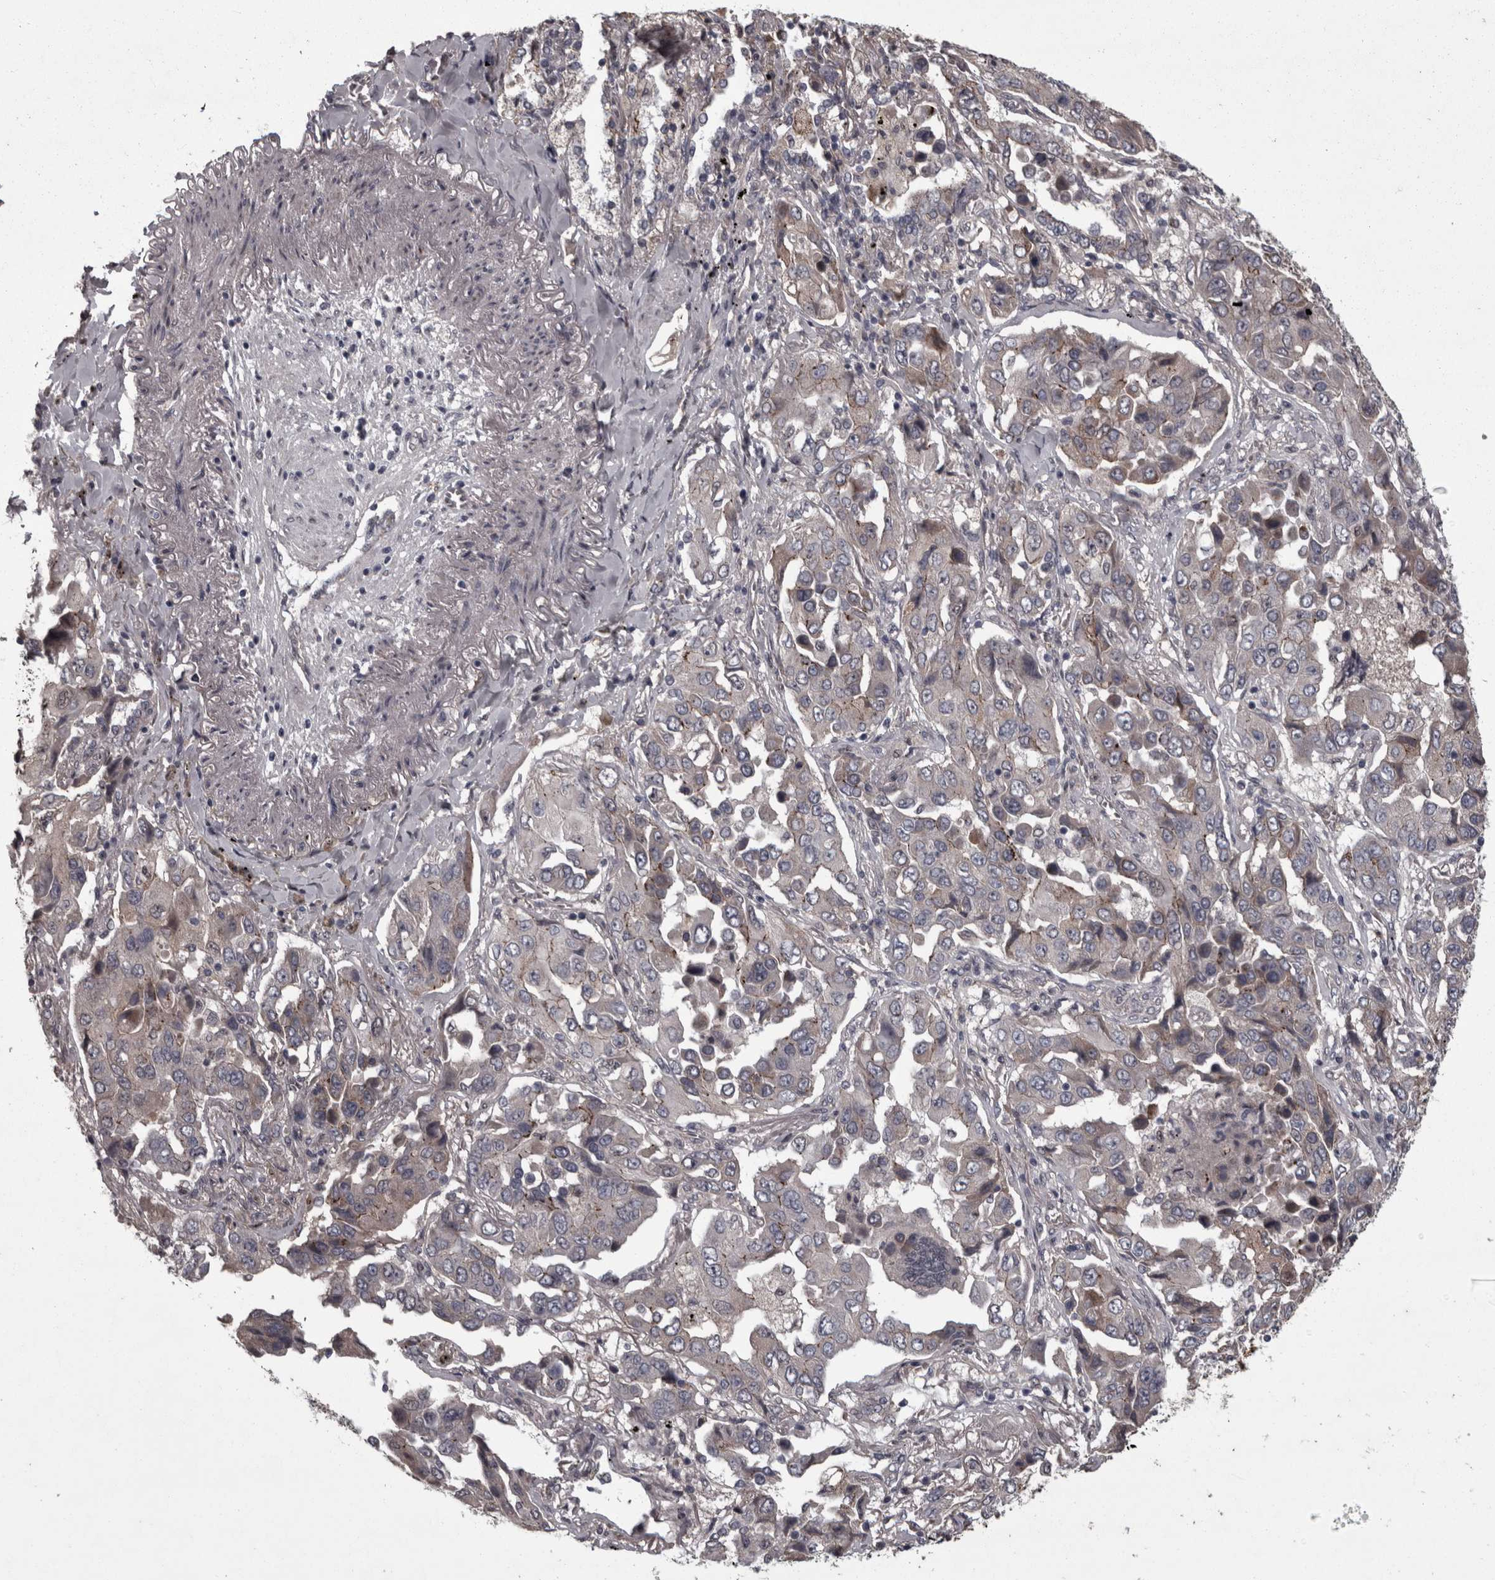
{"staining": {"intensity": "weak", "quantity": "25%-75%", "location": "cytoplasmic/membranous"}, "tissue": "lung cancer", "cell_type": "Tumor cells", "image_type": "cancer", "snomed": [{"axis": "morphology", "description": "Adenocarcinoma, NOS"}, {"axis": "topography", "description": "Lung"}], "caption": "Immunohistochemical staining of lung cancer (adenocarcinoma) shows low levels of weak cytoplasmic/membranous protein positivity in approximately 25%-75% of tumor cells. (IHC, brightfield microscopy, high magnification).", "gene": "PCDH17", "patient": {"sex": "female", "age": 65}}